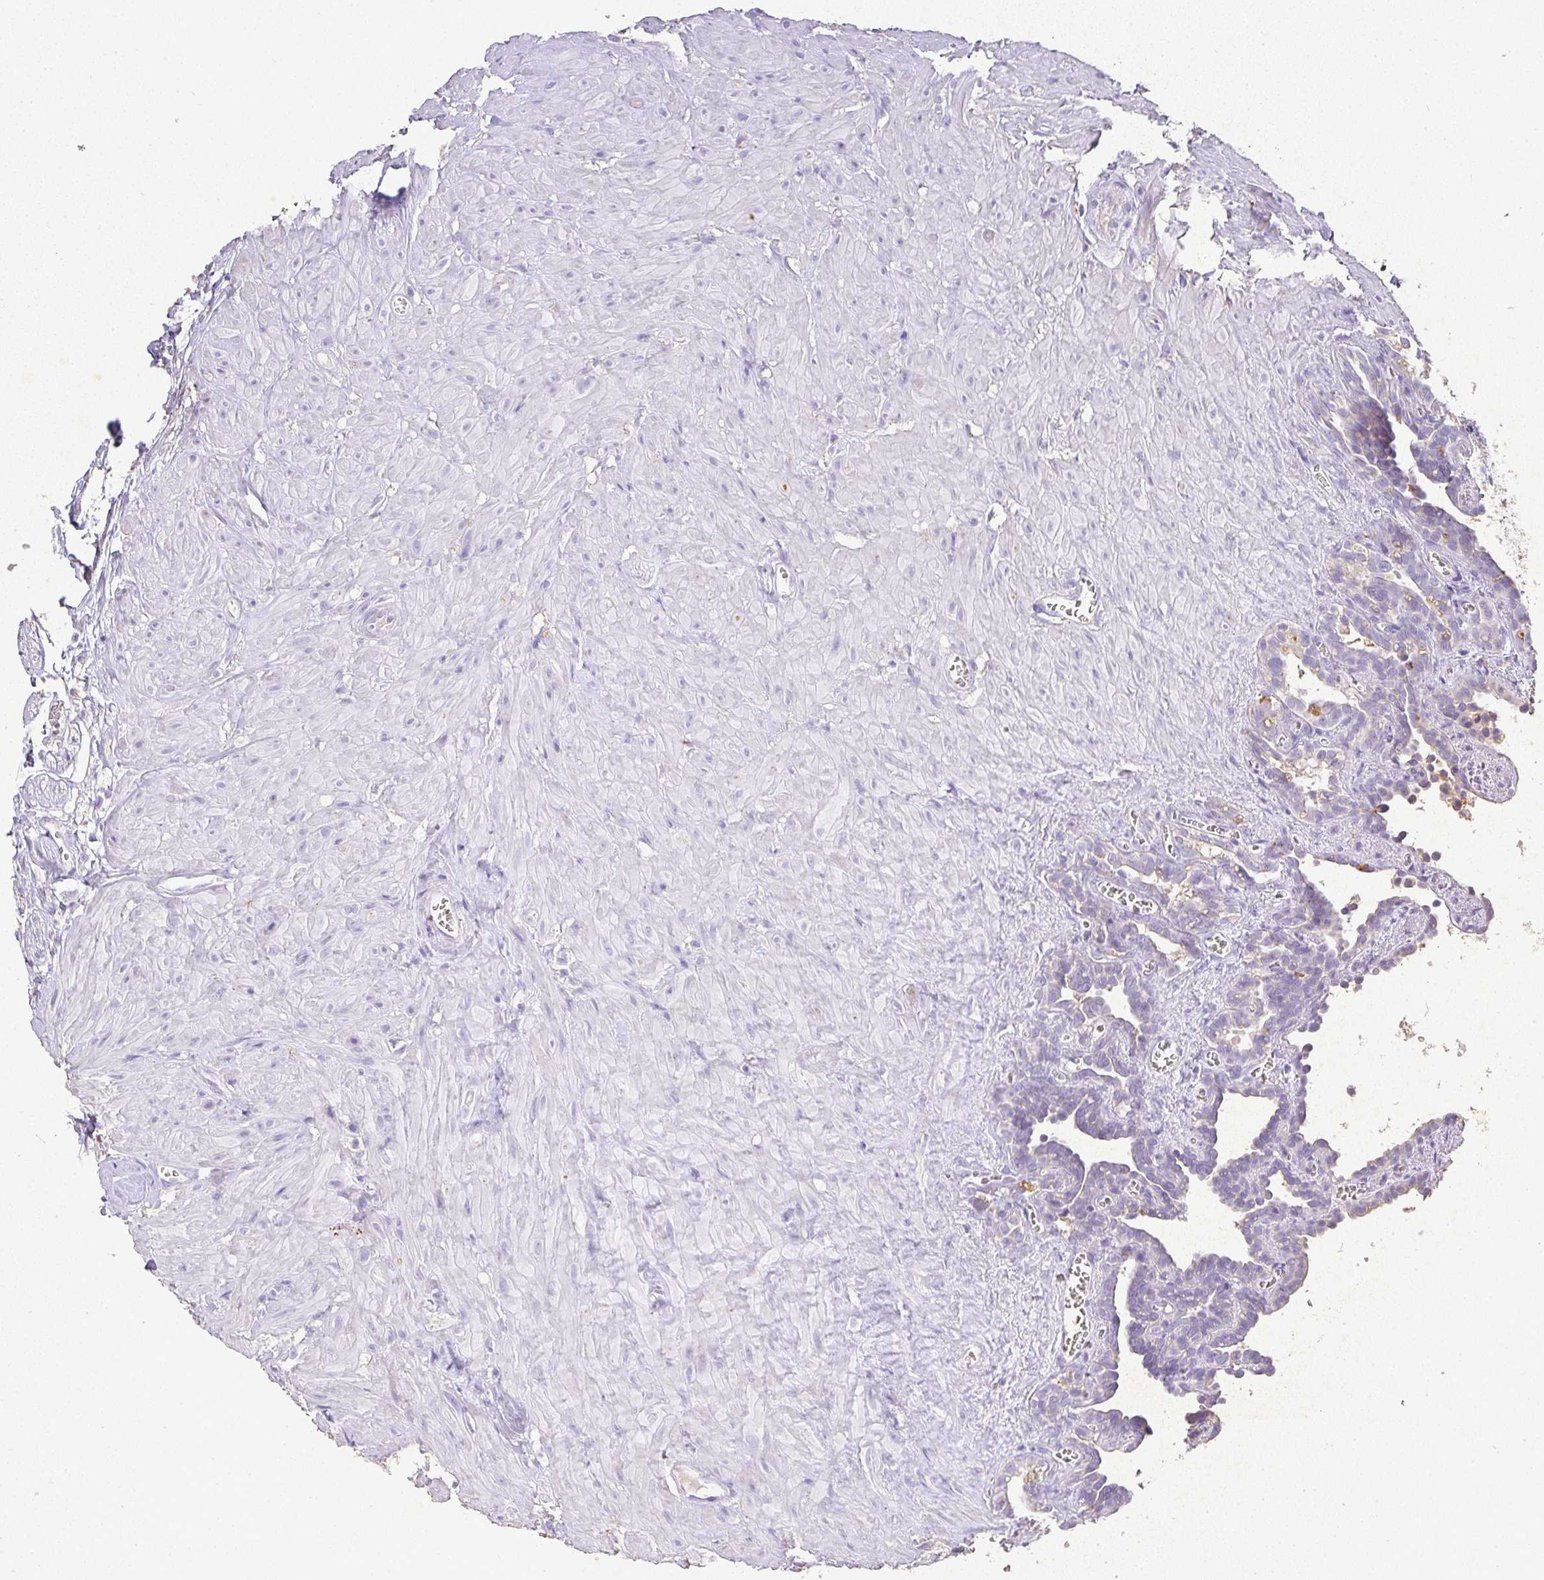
{"staining": {"intensity": "weak", "quantity": "25%-75%", "location": "cytoplasmic/membranous"}, "tissue": "seminal vesicle", "cell_type": "Glandular cells", "image_type": "normal", "snomed": [{"axis": "morphology", "description": "Normal tissue, NOS"}, {"axis": "topography", "description": "Seminal veicle"}], "caption": "This photomicrograph reveals immunohistochemistry staining of unremarkable seminal vesicle, with low weak cytoplasmic/membranous expression in approximately 25%-75% of glandular cells.", "gene": "RPS2", "patient": {"sex": "male", "age": 76}}